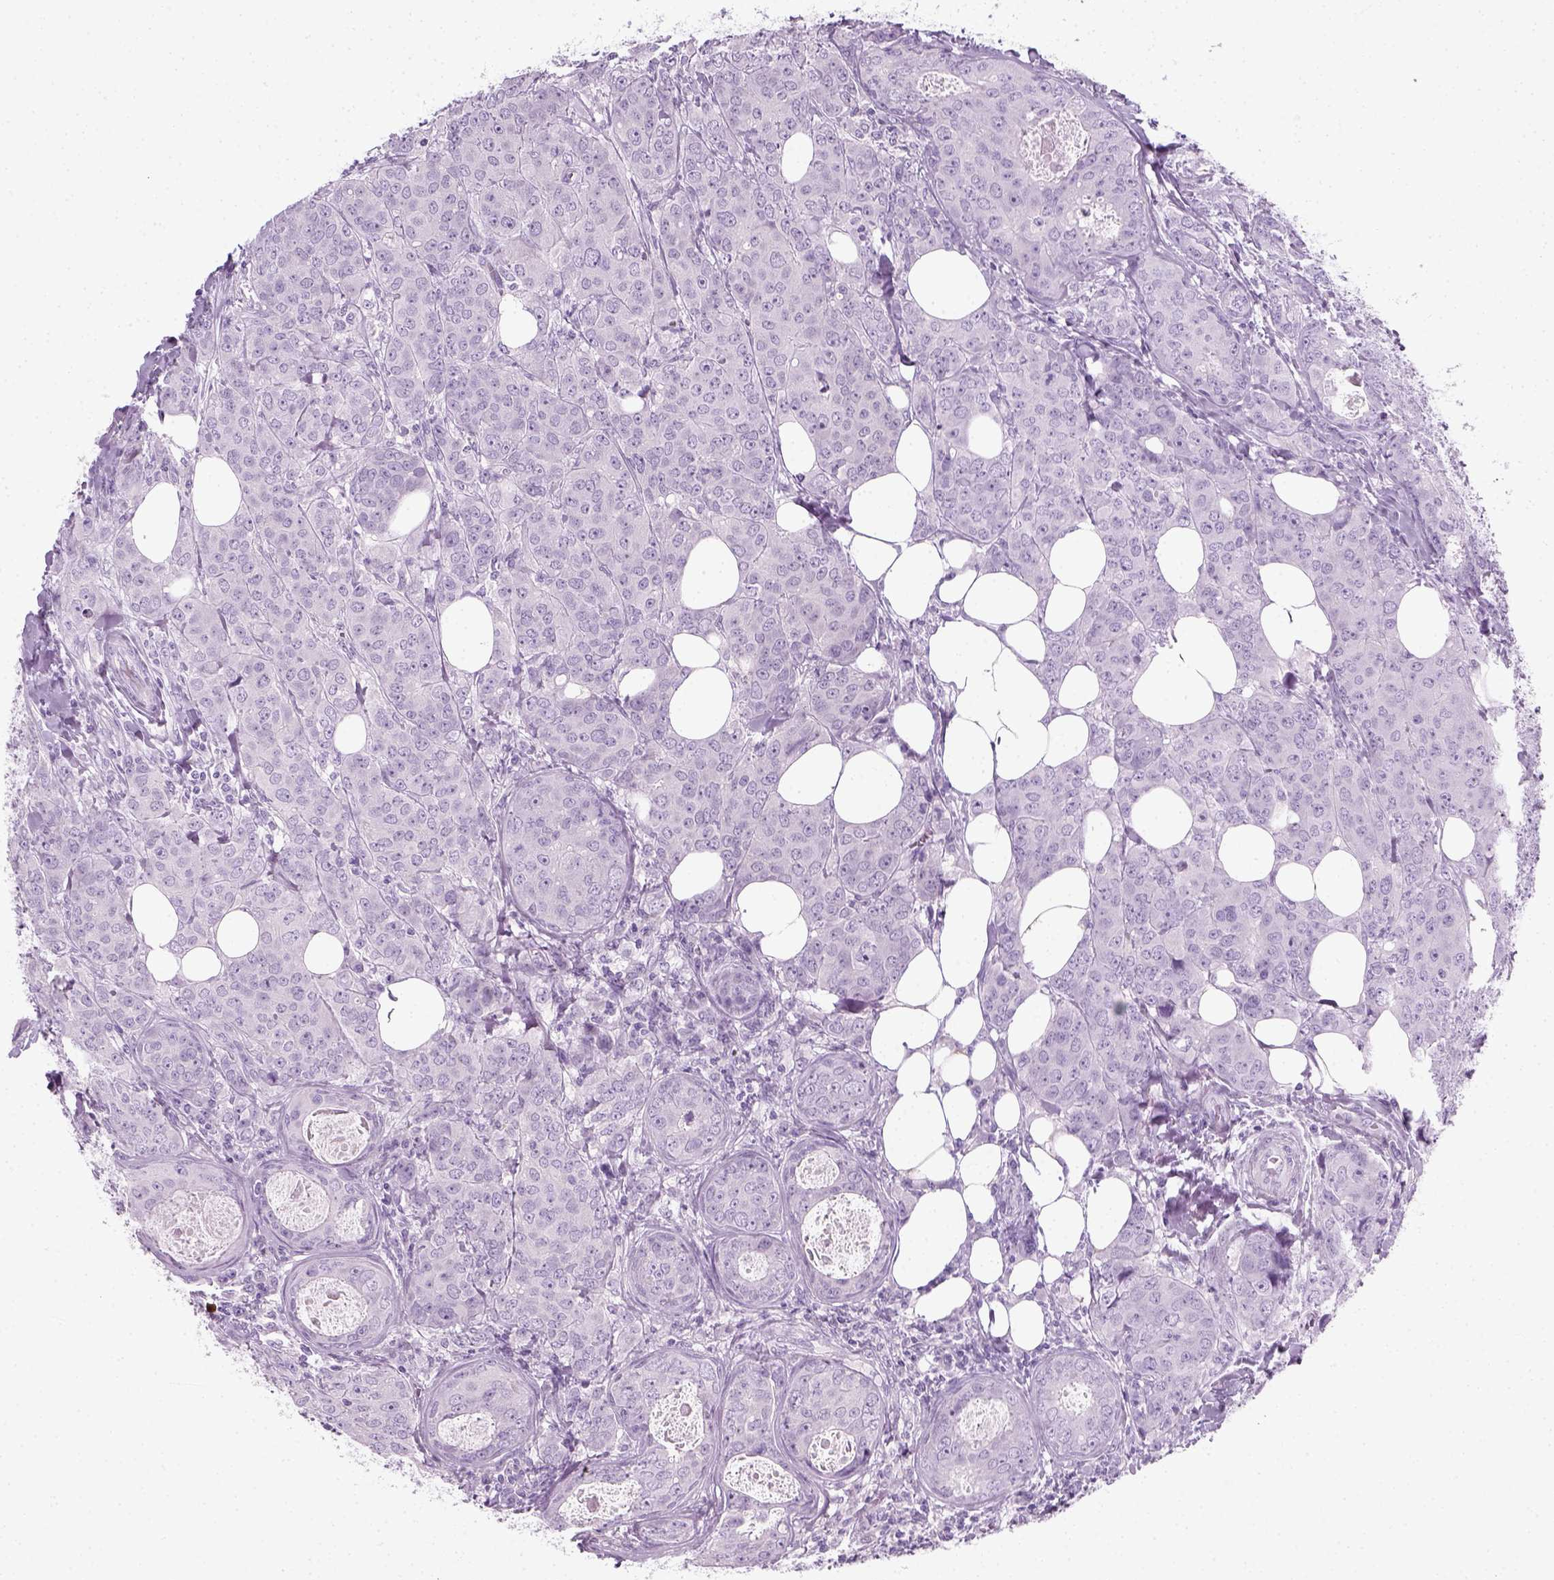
{"staining": {"intensity": "negative", "quantity": "none", "location": "none"}, "tissue": "breast cancer", "cell_type": "Tumor cells", "image_type": "cancer", "snomed": [{"axis": "morphology", "description": "Duct carcinoma"}, {"axis": "topography", "description": "Breast"}], "caption": "High magnification brightfield microscopy of breast cancer (invasive ductal carcinoma) stained with DAB (brown) and counterstained with hematoxylin (blue): tumor cells show no significant positivity.", "gene": "SLC12A5", "patient": {"sex": "female", "age": 43}}